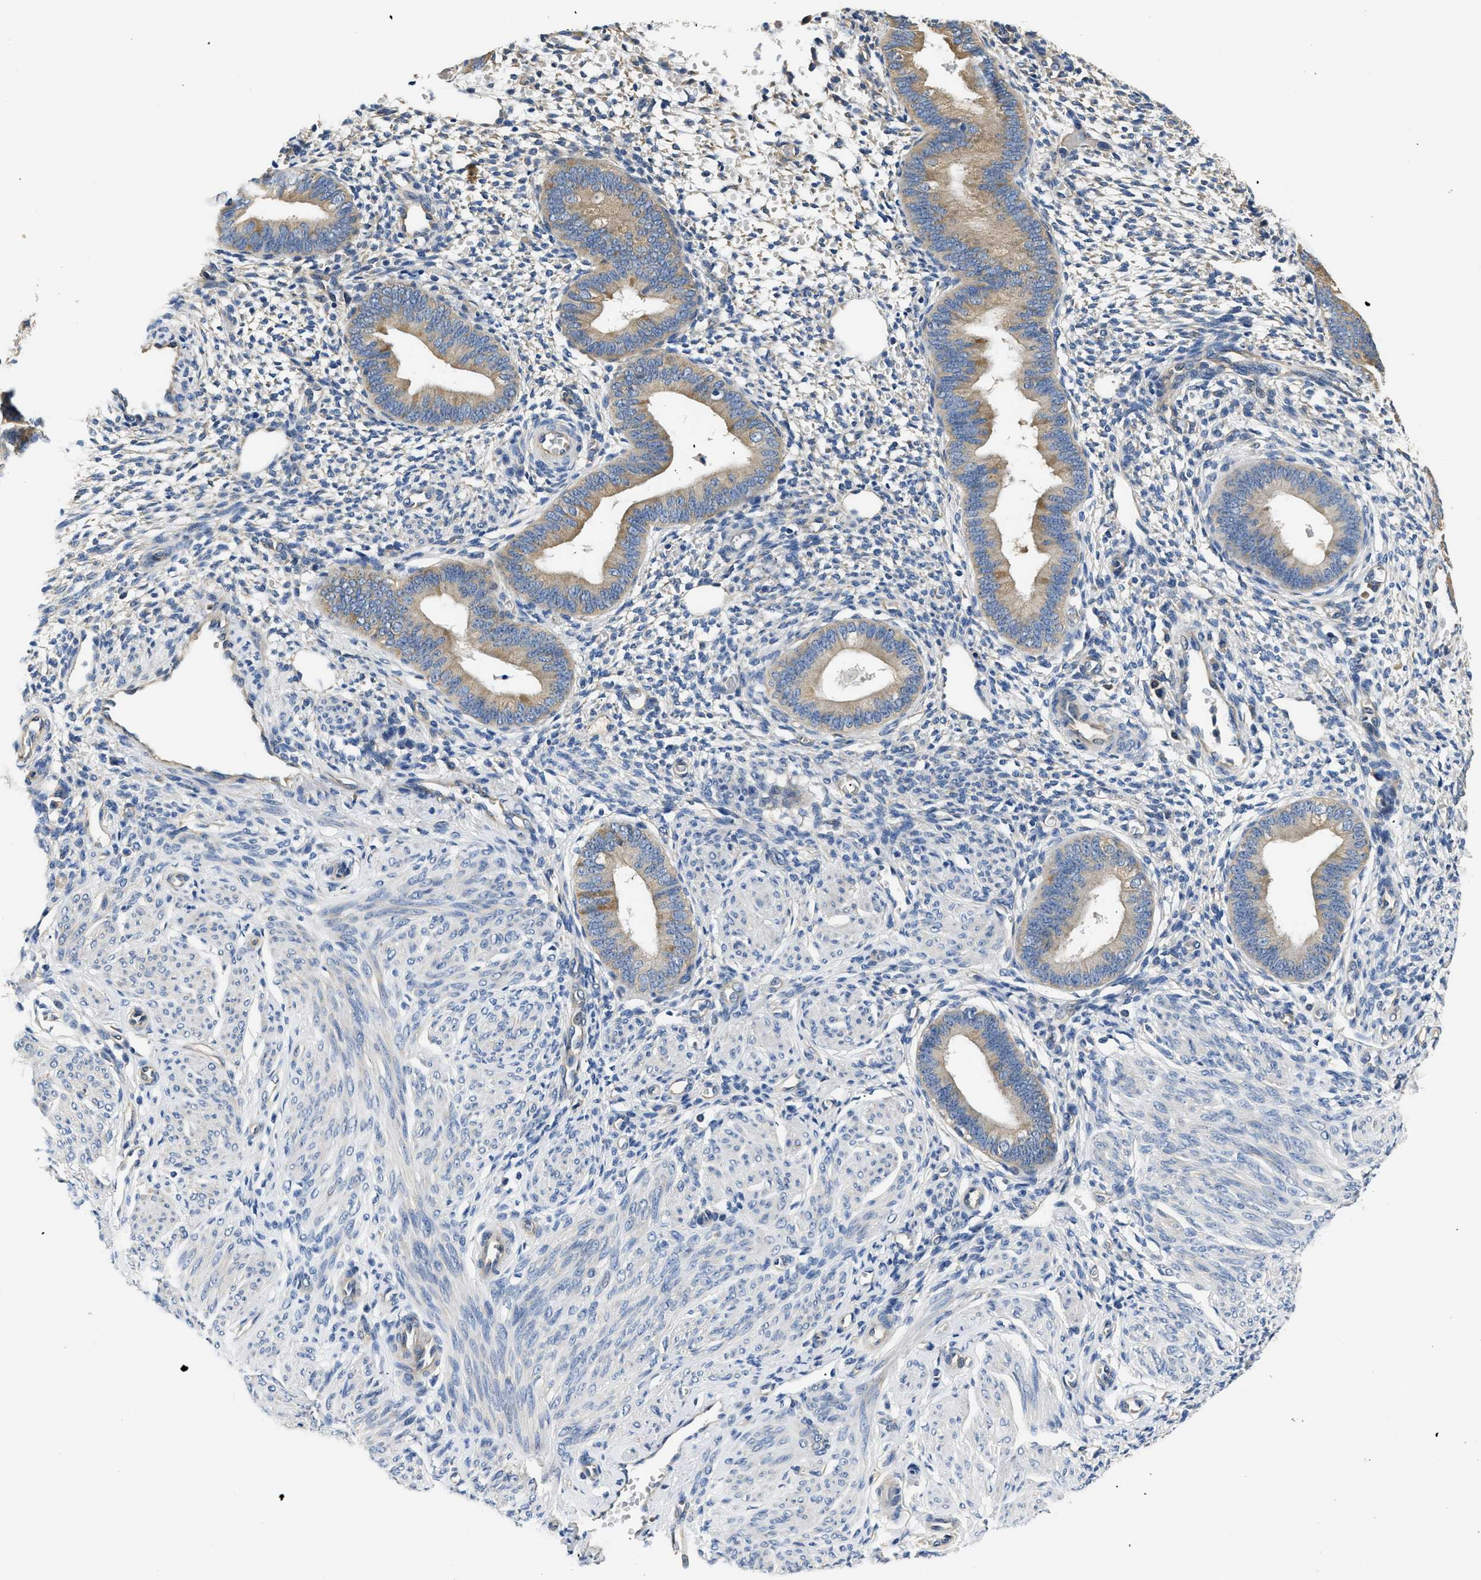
{"staining": {"intensity": "negative", "quantity": "none", "location": "none"}, "tissue": "endometrium", "cell_type": "Cells in endometrial stroma", "image_type": "normal", "snomed": [{"axis": "morphology", "description": "Normal tissue, NOS"}, {"axis": "topography", "description": "Endometrium"}], "caption": "This is a histopathology image of immunohistochemistry (IHC) staining of unremarkable endometrium, which shows no staining in cells in endometrial stroma.", "gene": "CSDE1", "patient": {"sex": "female", "age": 46}}